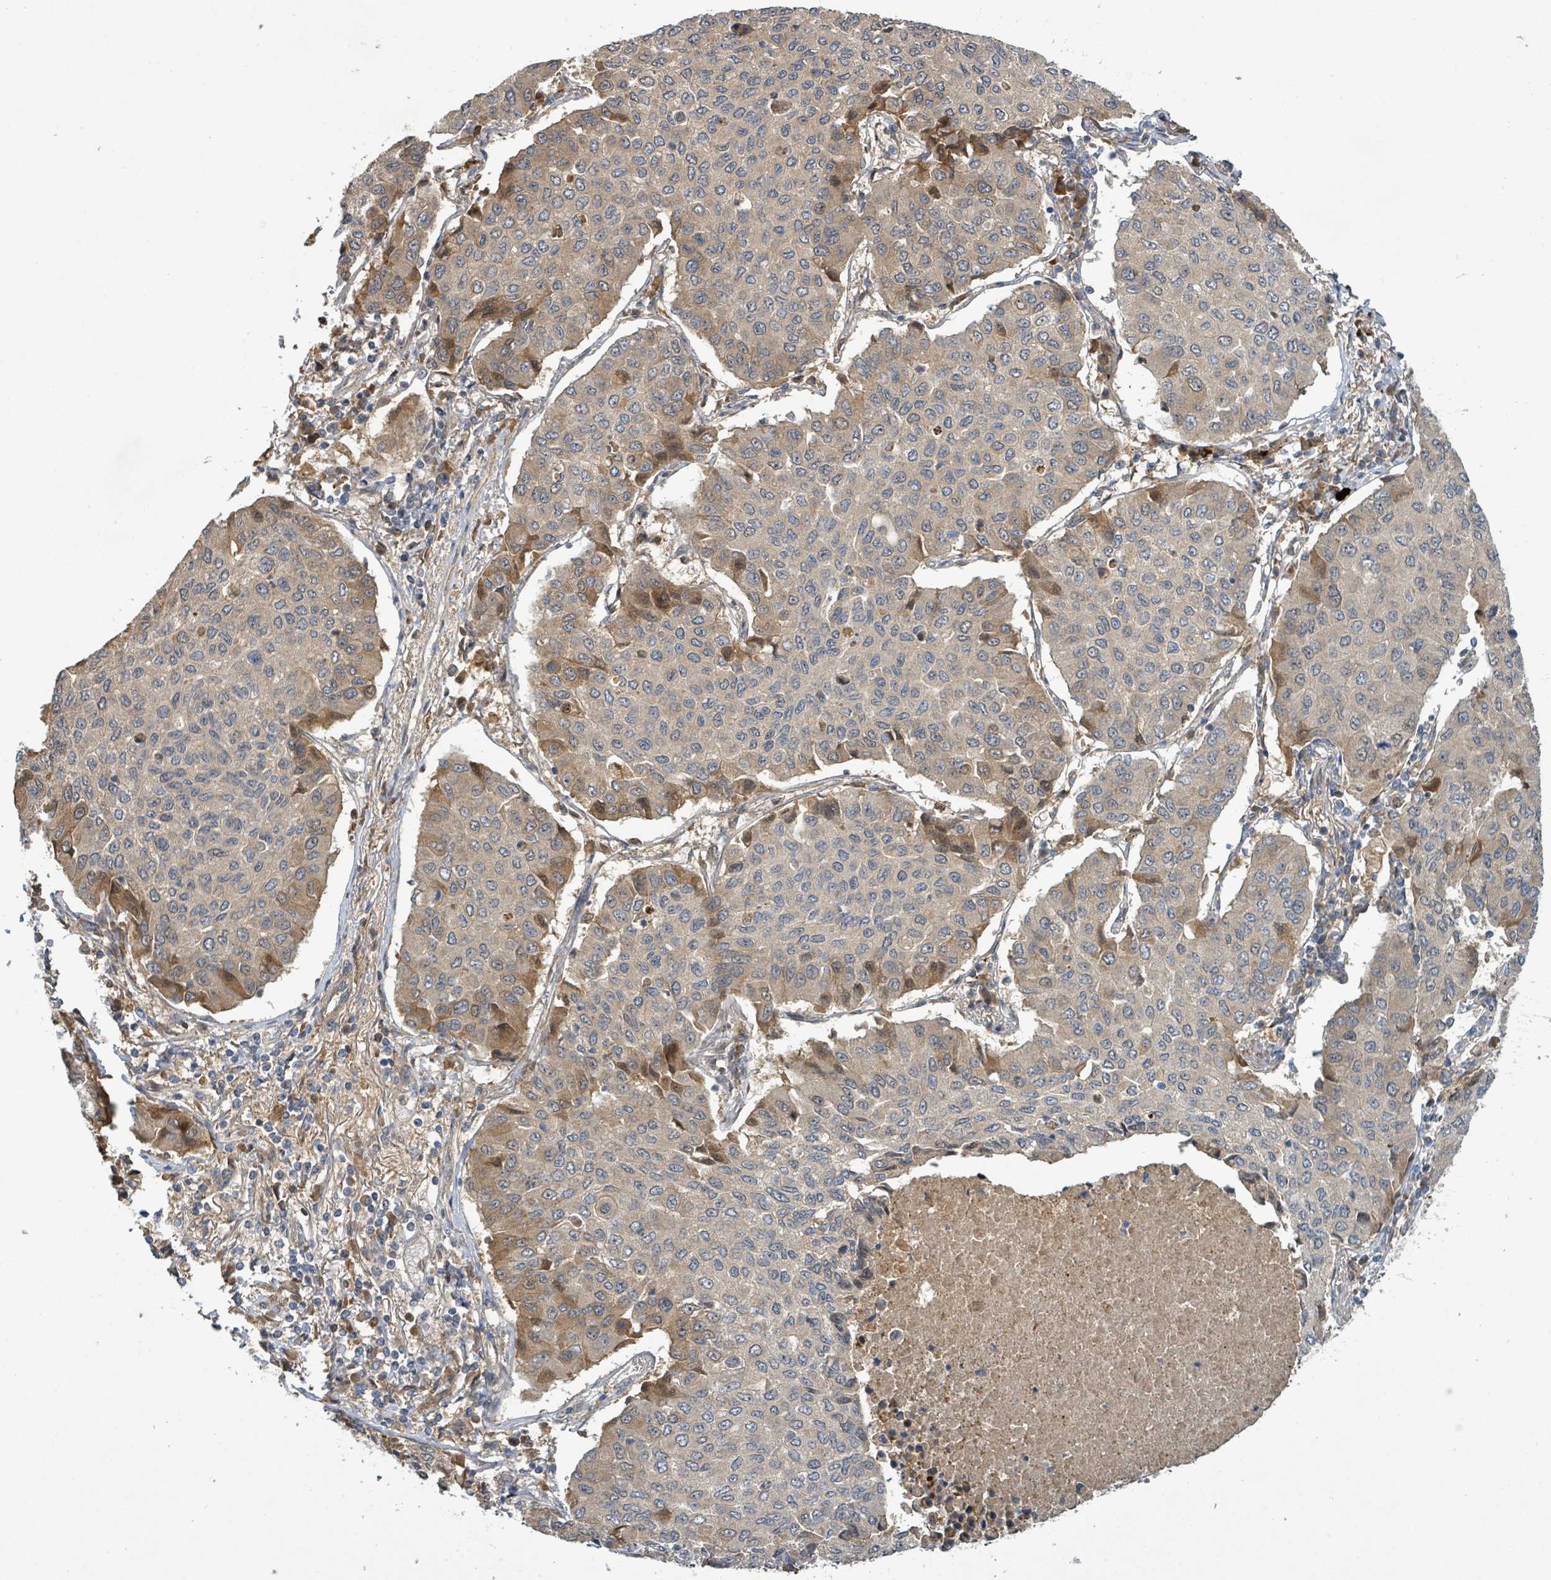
{"staining": {"intensity": "moderate", "quantity": "<25%", "location": "cytoplasmic/membranous"}, "tissue": "lung cancer", "cell_type": "Tumor cells", "image_type": "cancer", "snomed": [{"axis": "morphology", "description": "Squamous cell carcinoma, NOS"}, {"axis": "topography", "description": "Lung"}], "caption": "Tumor cells reveal low levels of moderate cytoplasmic/membranous expression in approximately <25% of cells in lung cancer (squamous cell carcinoma).", "gene": "STARD4", "patient": {"sex": "male", "age": 74}}